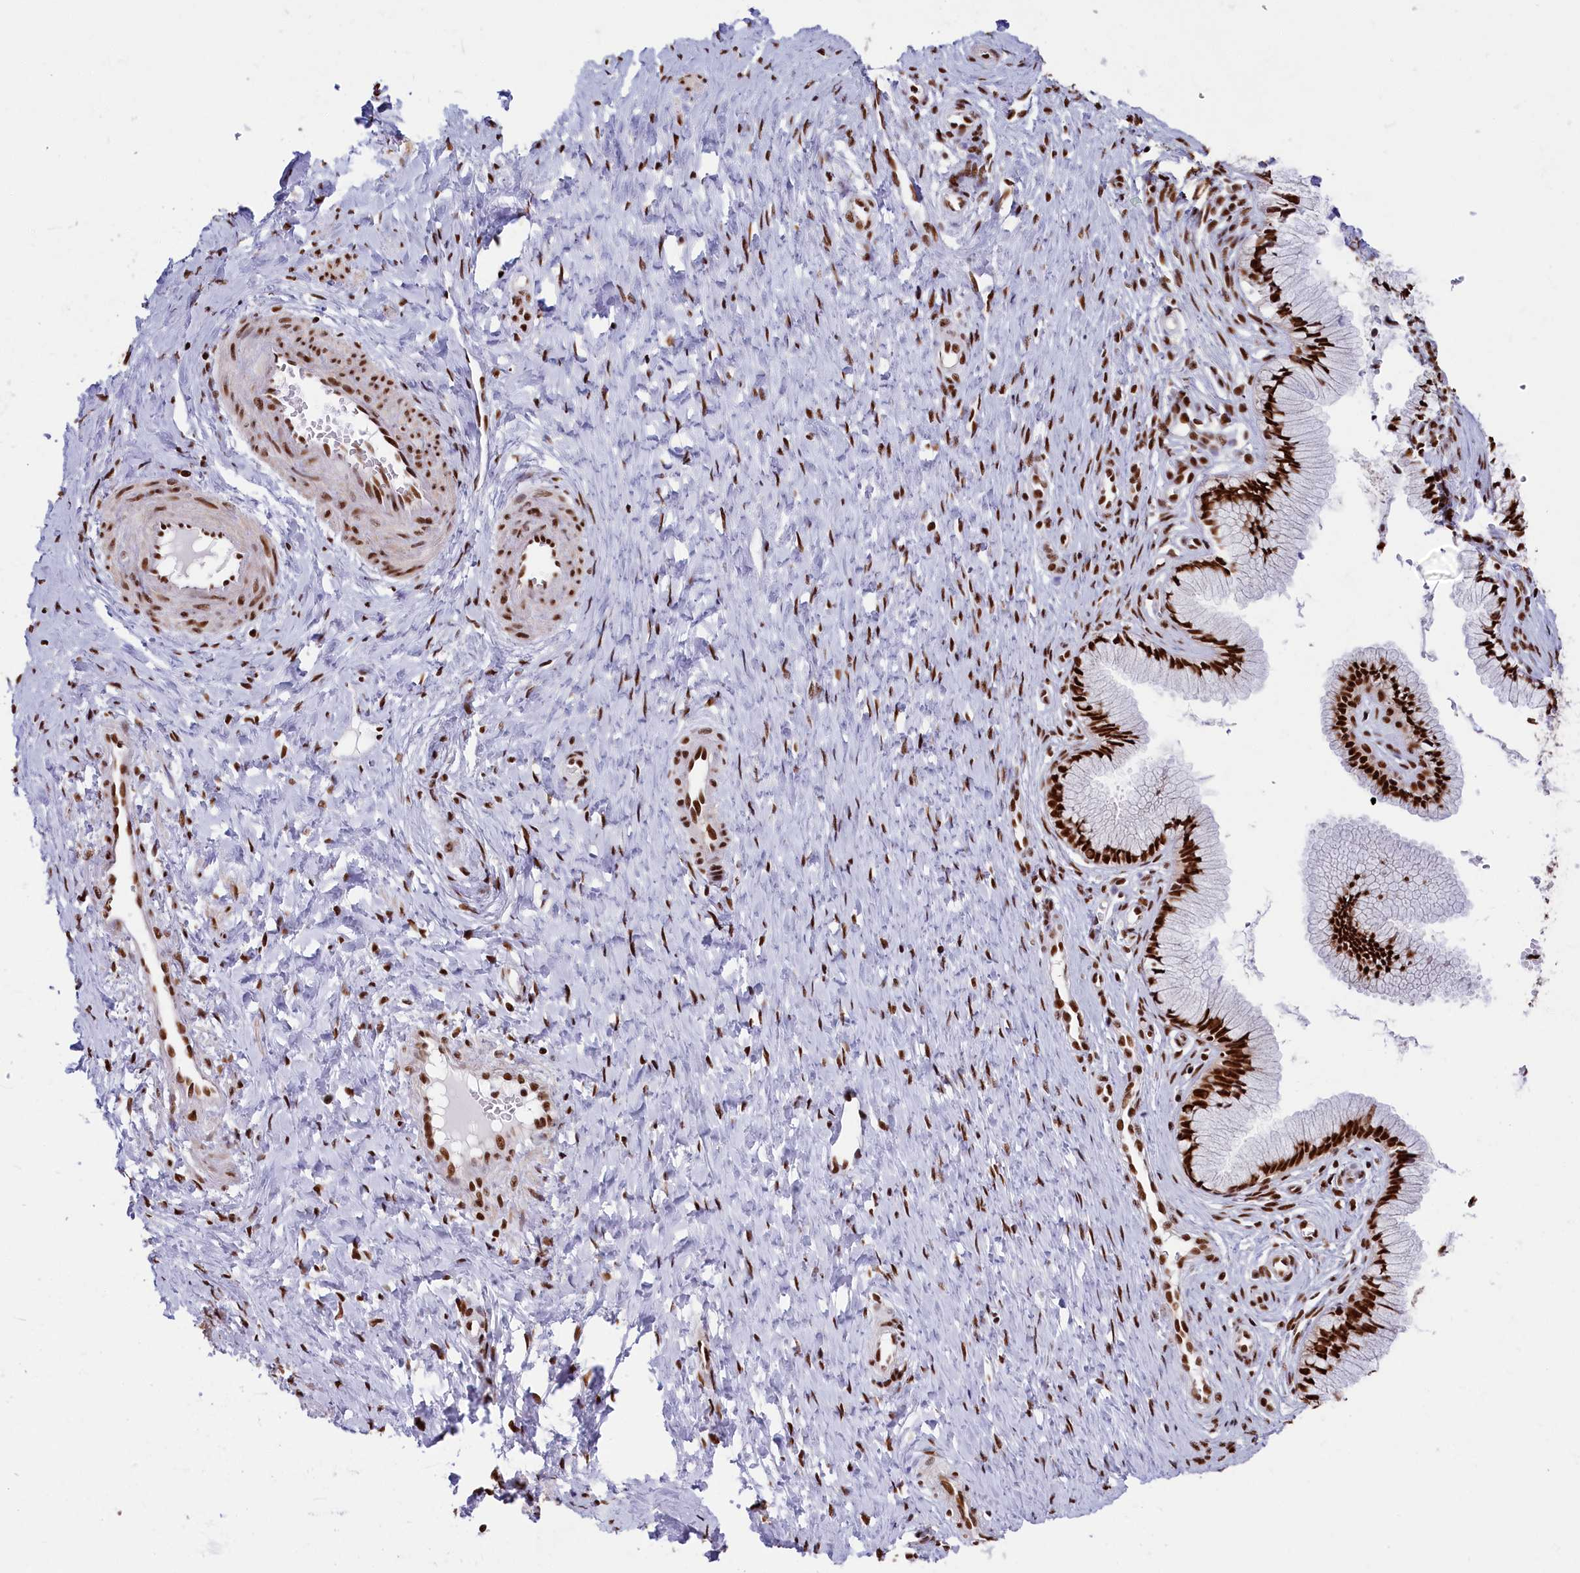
{"staining": {"intensity": "strong", "quantity": ">75%", "location": "nuclear"}, "tissue": "cervix", "cell_type": "Glandular cells", "image_type": "normal", "snomed": [{"axis": "morphology", "description": "Normal tissue, NOS"}, {"axis": "topography", "description": "Cervix"}], "caption": "Immunohistochemical staining of unremarkable cervix displays high levels of strong nuclear positivity in approximately >75% of glandular cells.", "gene": "SNRNP70", "patient": {"sex": "female", "age": 36}}